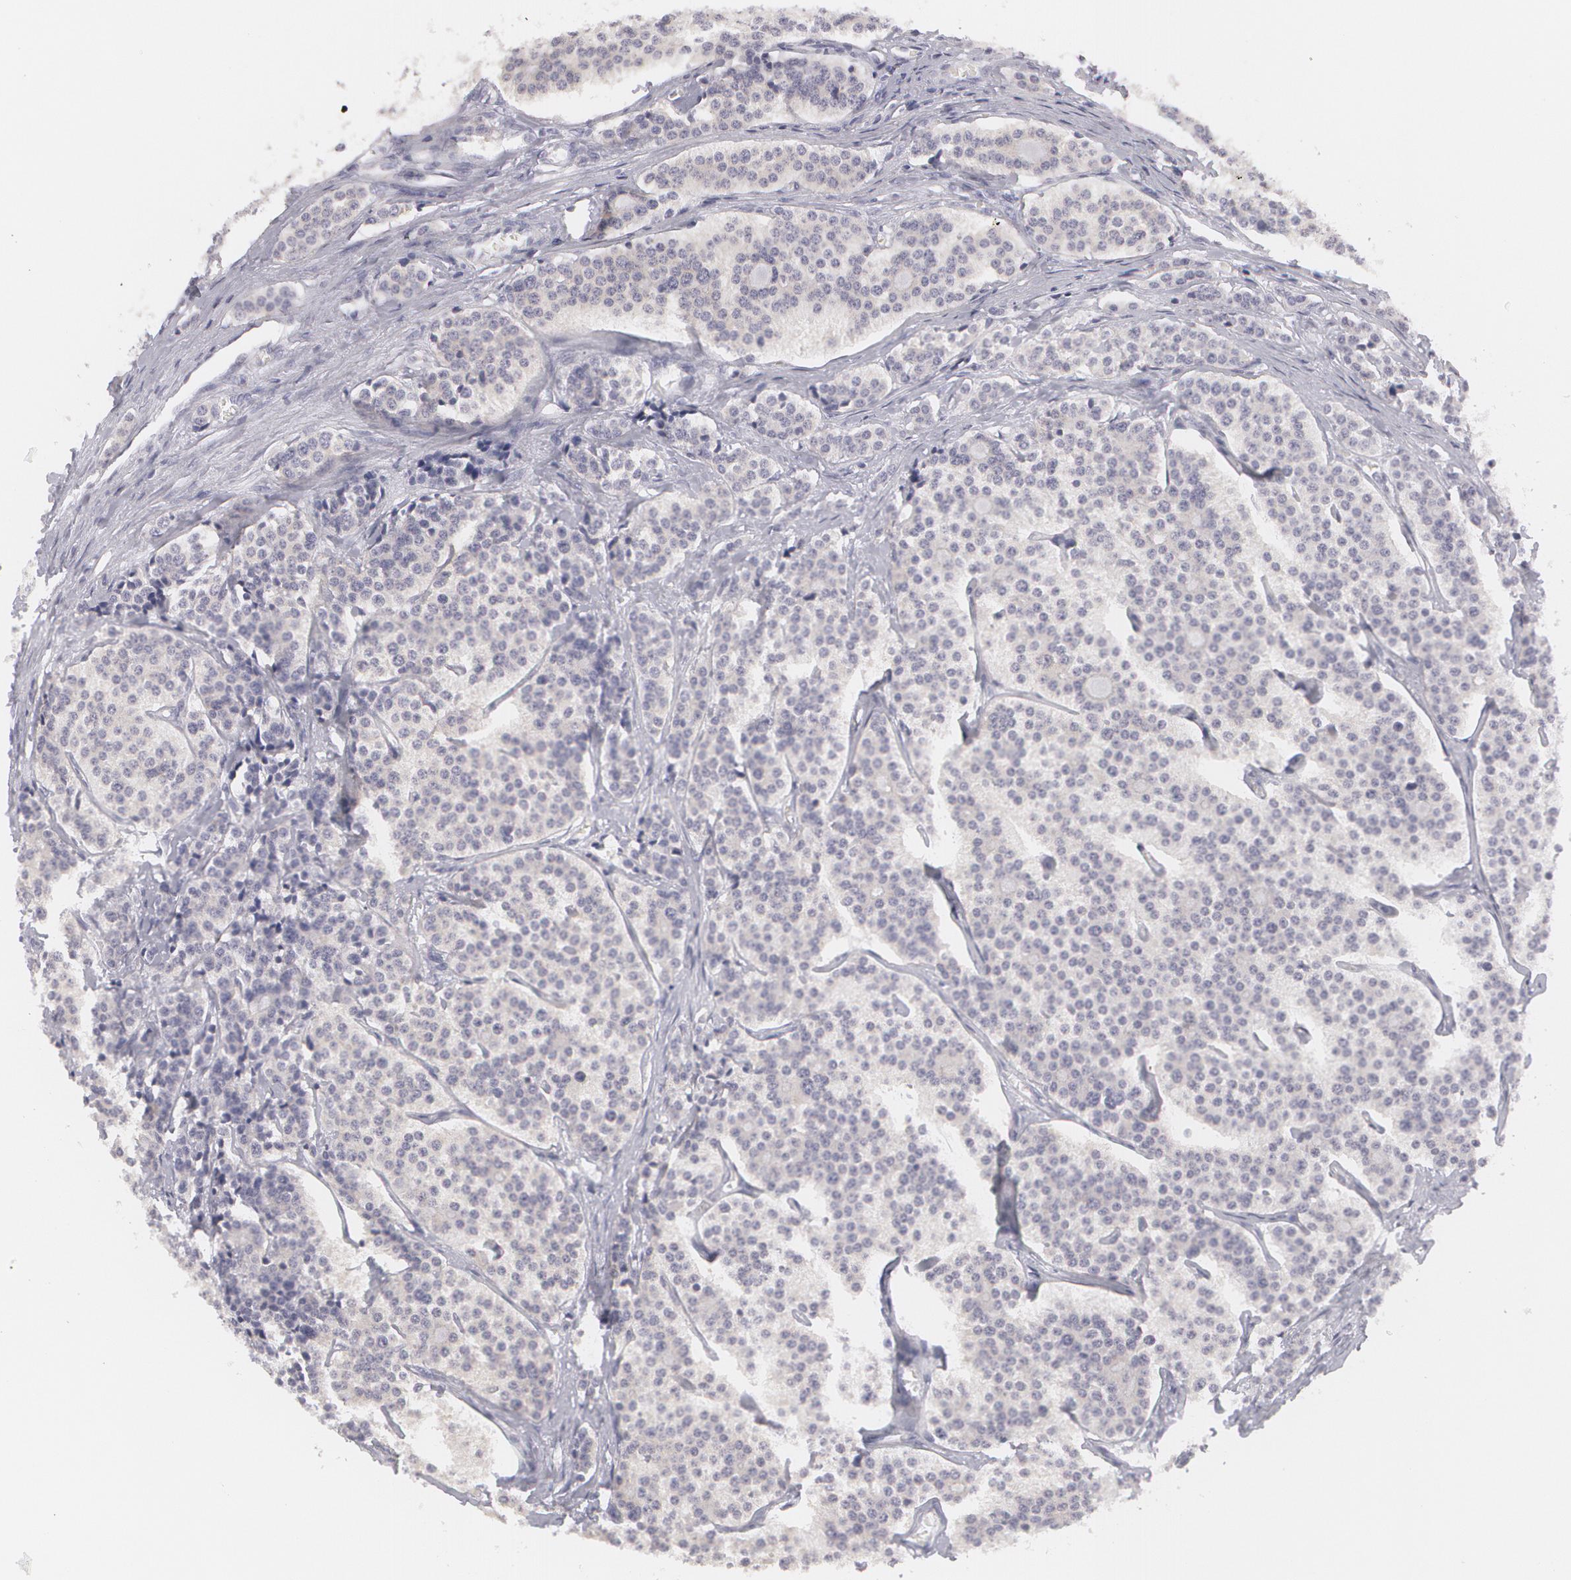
{"staining": {"intensity": "negative", "quantity": "none", "location": "none"}, "tissue": "carcinoid", "cell_type": "Tumor cells", "image_type": "cancer", "snomed": [{"axis": "morphology", "description": "Carcinoid, malignant, NOS"}, {"axis": "topography", "description": "Small intestine"}], "caption": "High power microscopy histopathology image of an immunohistochemistry (IHC) histopathology image of carcinoid (malignant), revealing no significant expression in tumor cells. (DAB (3,3'-diaminobenzidine) IHC with hematoxylin counter stain).", "gene": "MBNL3", "patient": {"sex": "male", "age": 63}}